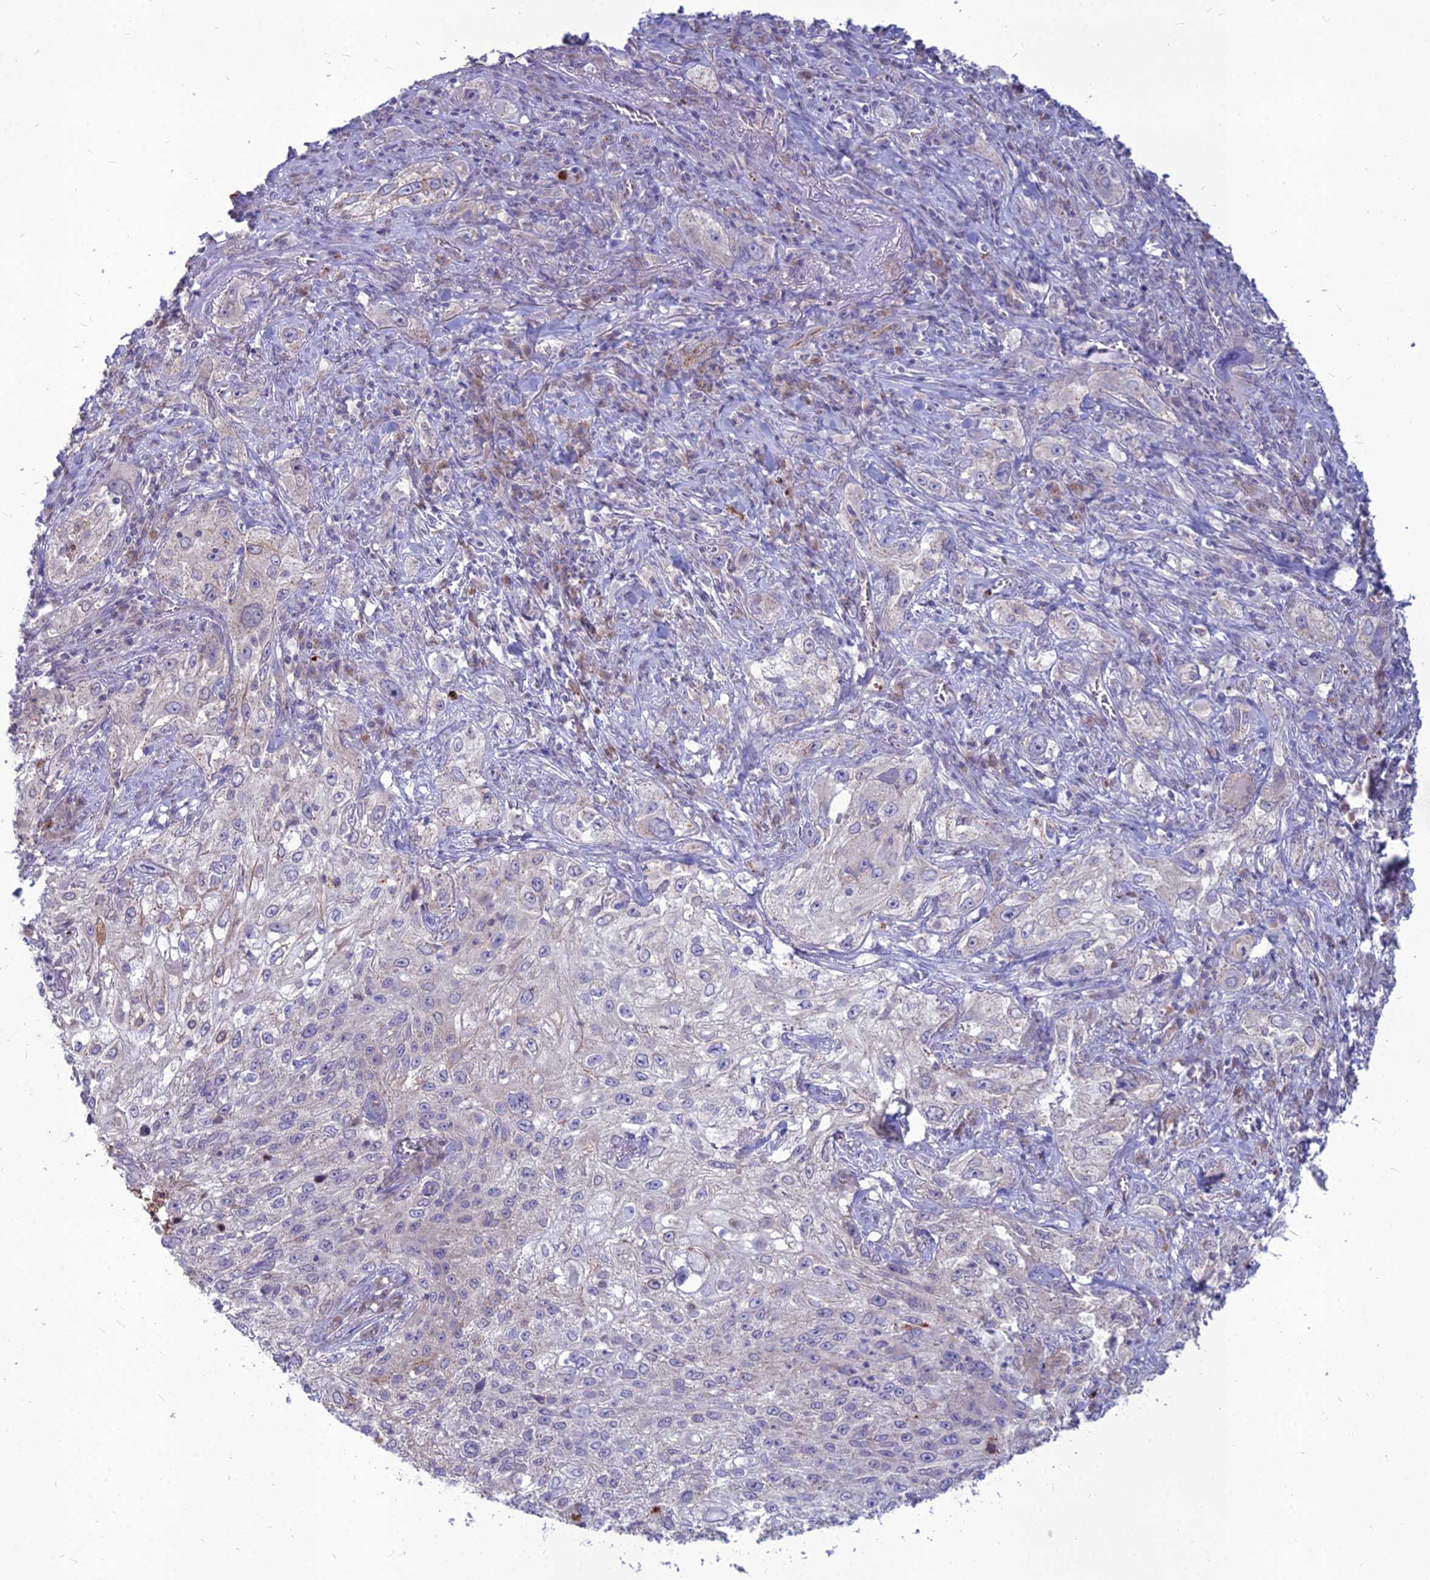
{"staining": {"intensity": "negative", "quantity": "none", "location": "none"}, "tissue": "lung cancer", "cell_type": "Tumor cells", "image_type": "cancer", "snomed": [{"axis": "morphology", "description": "Squamous cell carcinoma, NOS"}, {"axis": "topography", "description": "Lung"}], "caption": "High power microscopy image of an IHC photomicrograph of lung squamous cell carcinoma, revealing no significant positivity in tumor cells.", "gene": "PCED1B", "patient": {"sex": "female", "age": 69}}